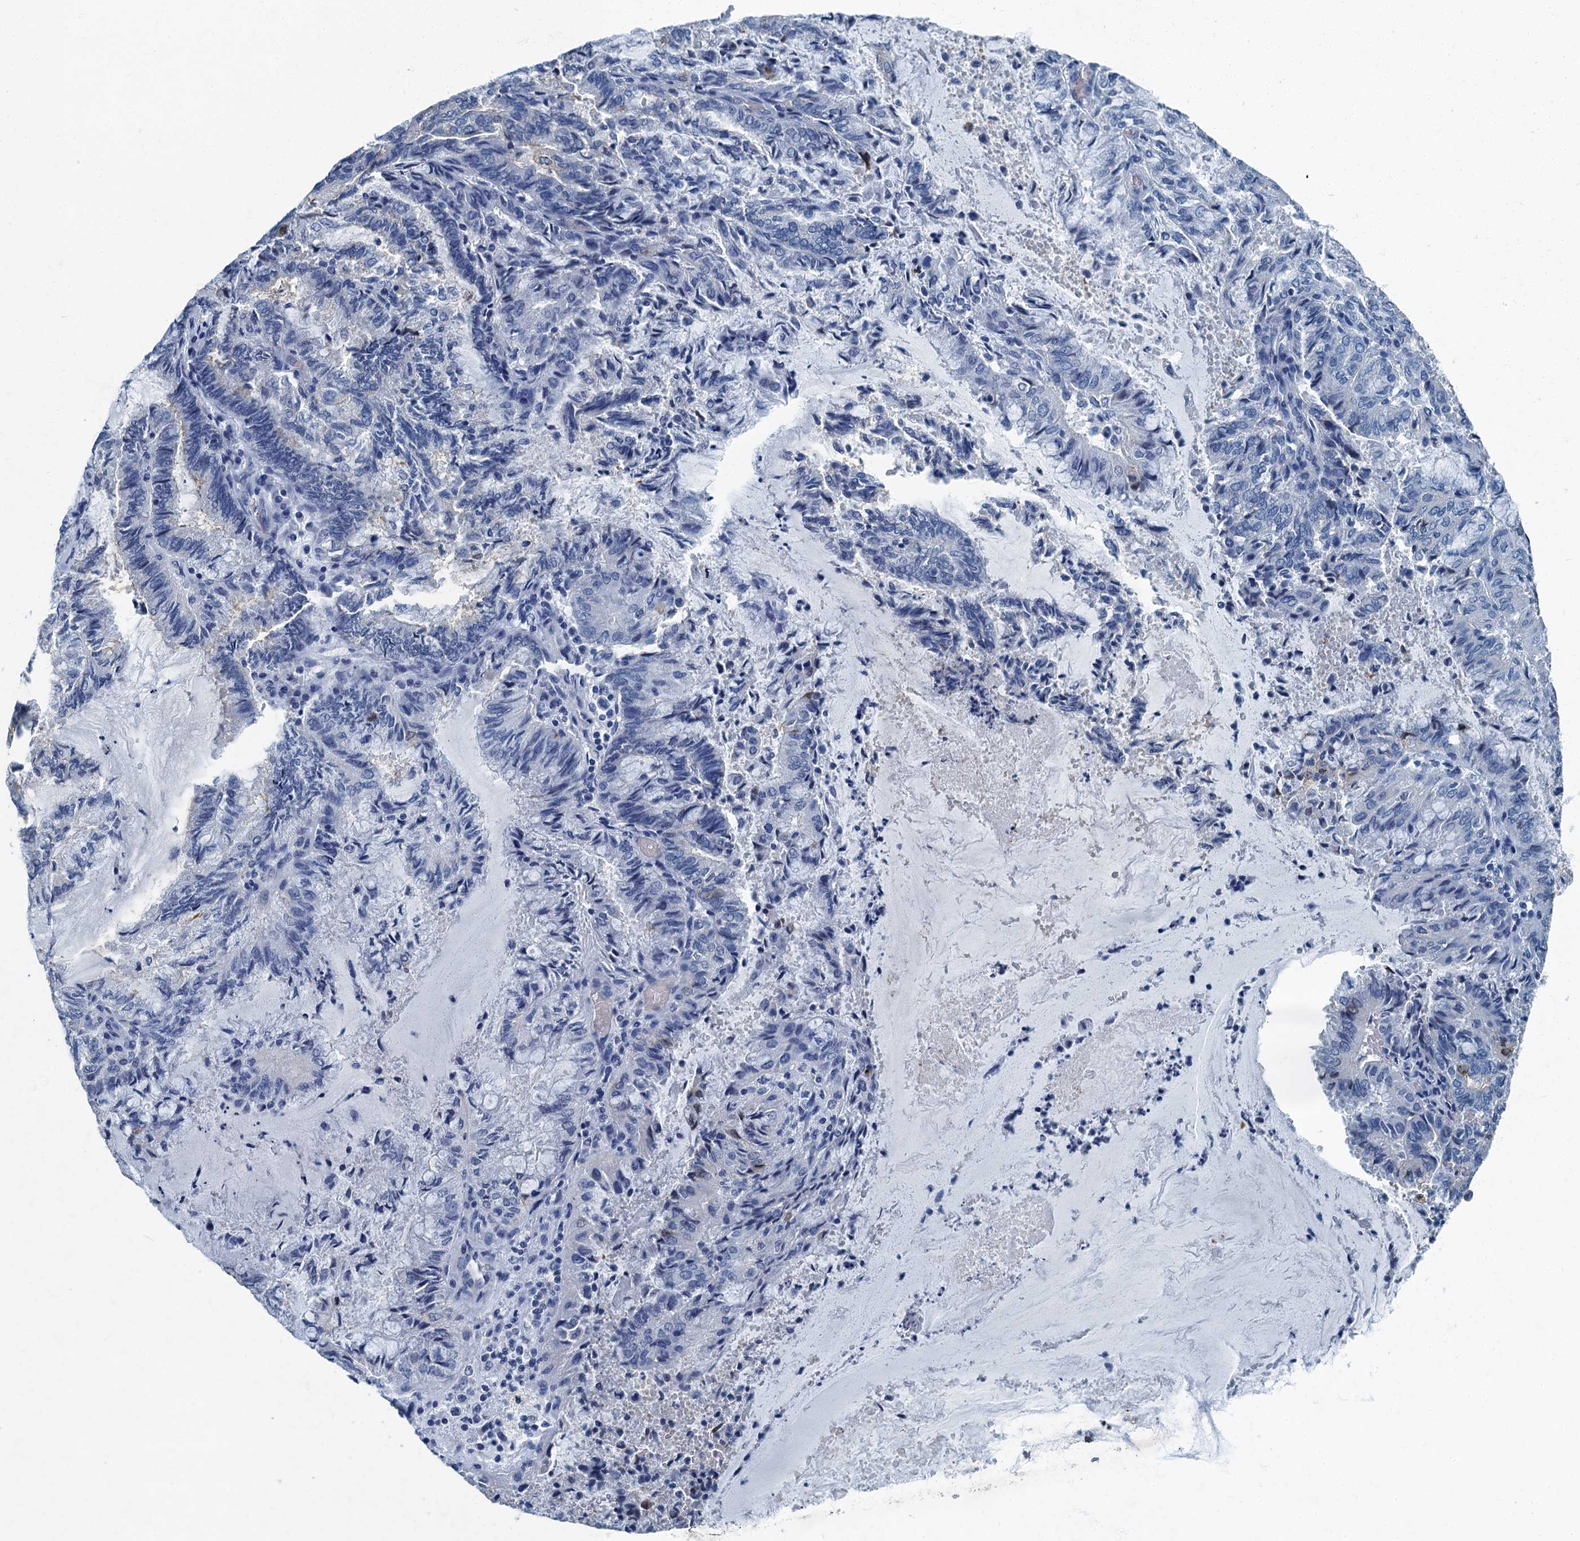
{"staining": {"intensity": "negative", "quantity": "none", "location": "none"}, "tissue": "endometrial cancer", "cell_type": "Tumor cells", "image_type": "cancer", "snomed": [{"axis": "morphology", "description": "Adenocarcinoma, NOS"}, {"axis": "topography", "description": "Endometrium"}], "caption": "High power microscopy histopathology image of an immunohistochemistry image of endometrial cancer (adenocarcinoma), revealing no significant positivity in tumor cells.", "gene": "GADL1", "patient": {"sex": "female", "age": 80}}